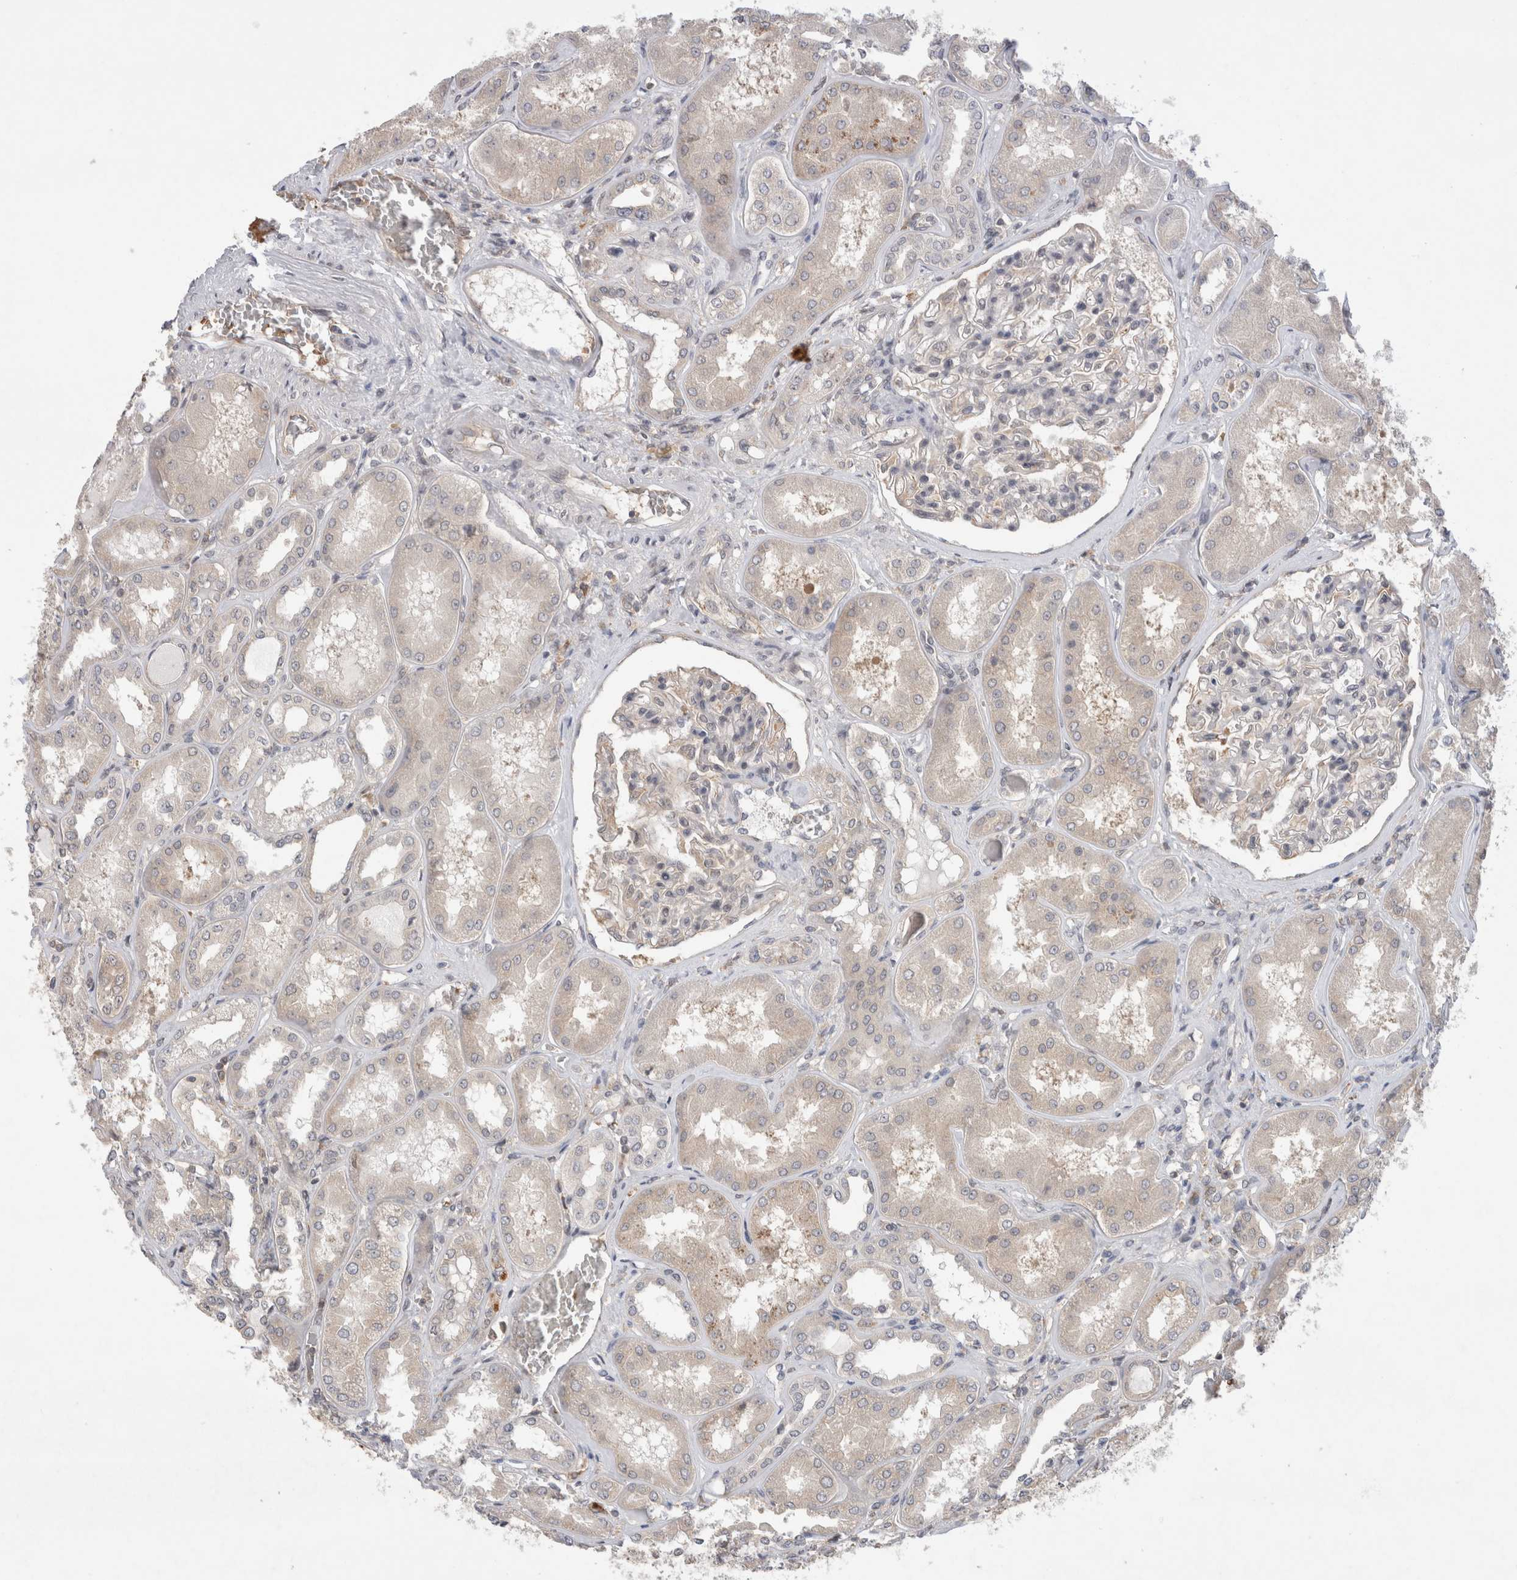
{"staining": {"intensity": "weak", "quantity": "<25%", "location": "cytoplasmic/membranous"}, "tissue": "kidney", "cell_type": "Cells in glomeruli", "image_type": "normal", "snomed": [{"axis": "morphology", "description": "Normal tissue, NOS"}, {"axis": "topography", "description": "Kidney"}], "caption": "Protein analysis of unremarkable kidney shows no significant staining in cells in glomeruli. (Immunohistochemistry, brightfield microscopy, high magnification).", "gene": "EIF3E", "patient": {"sex": "female", "age": 56}}